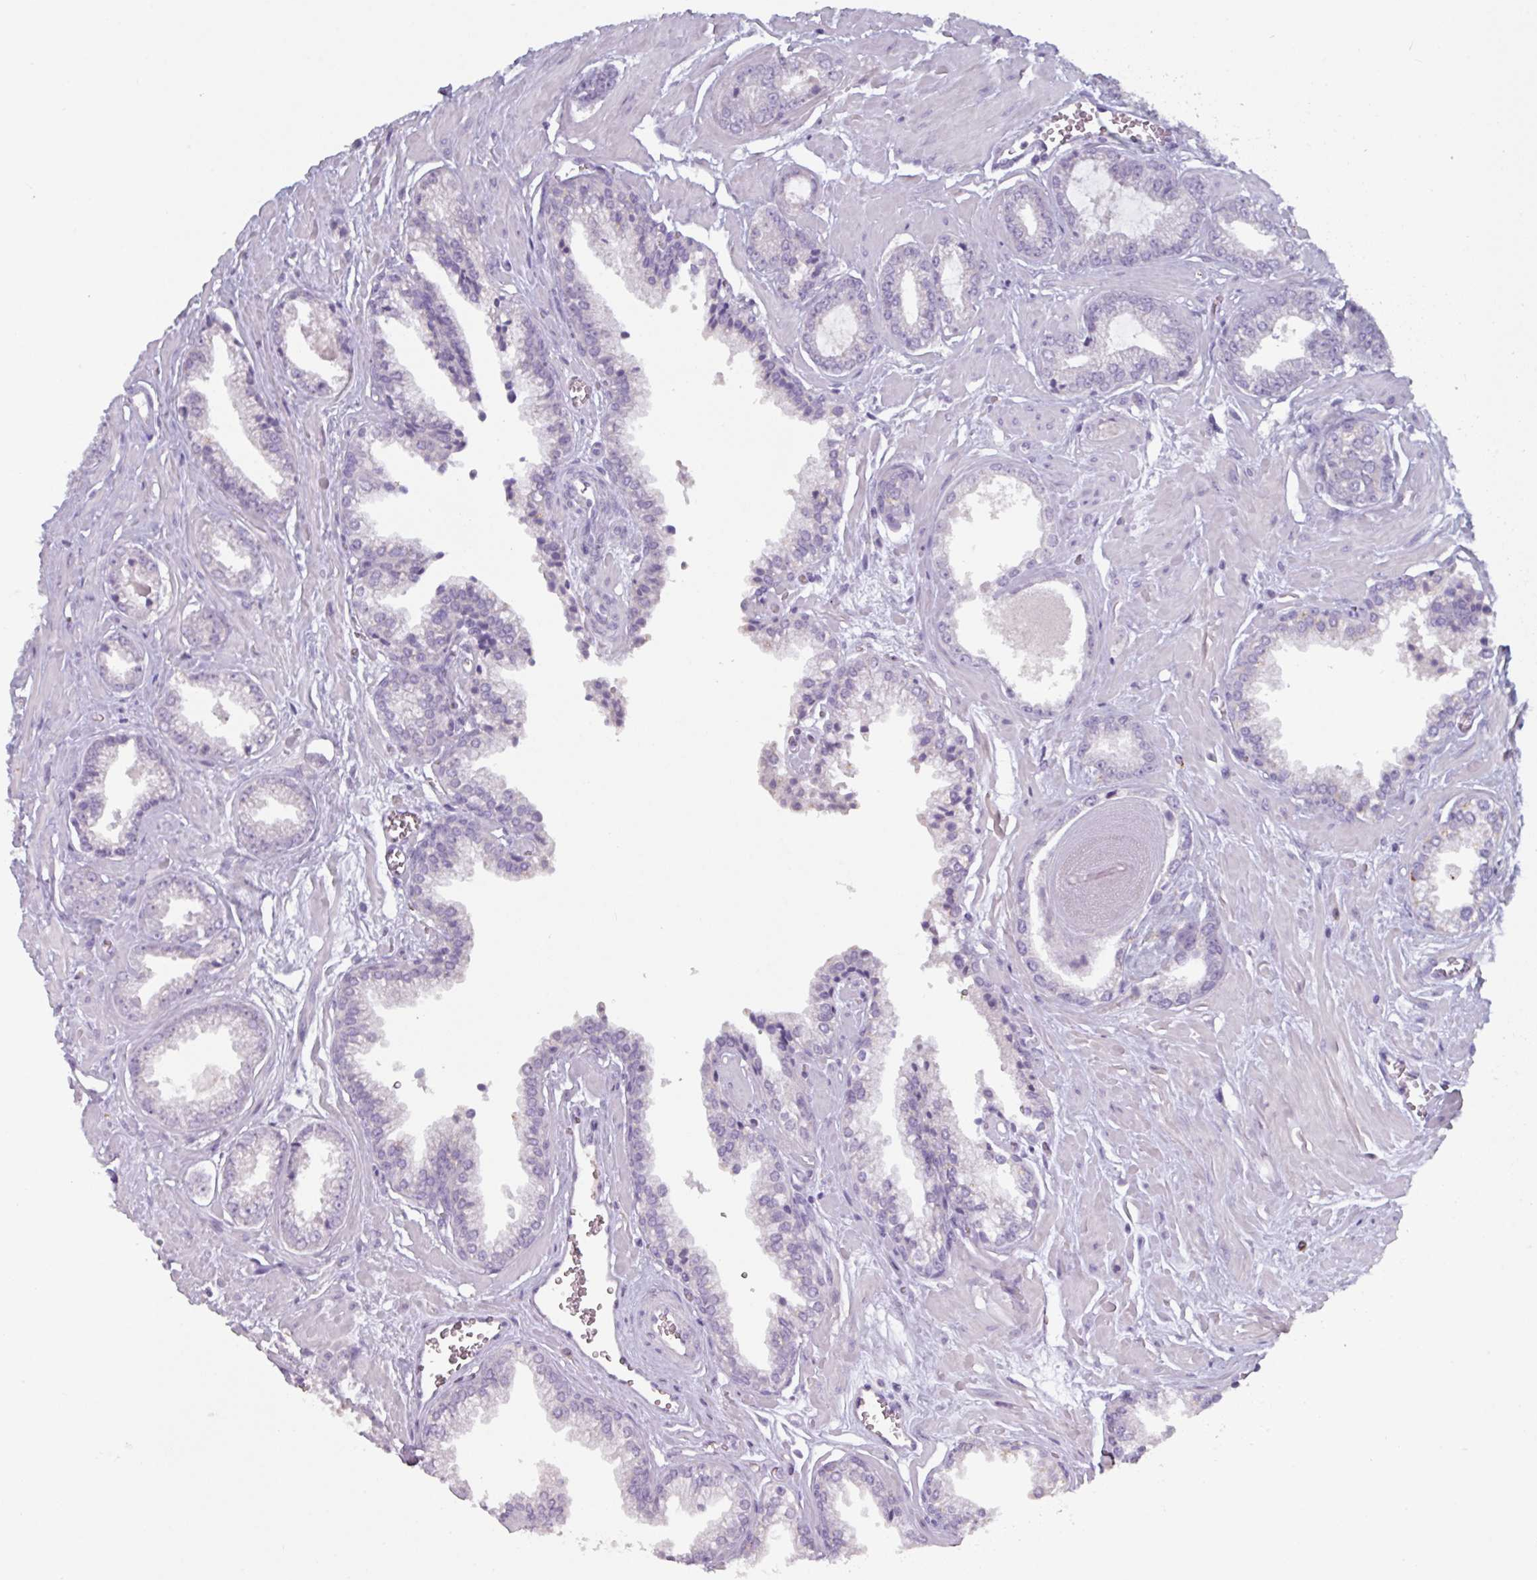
{"staining": {"intensity": "negative", "quantity": "none", "location": "none"}, "tissue": "prostate cancer", "cell_type": "Tumor cells", "image_type": "cancer", "snomed": [{"axis": "morphology", "description": "Adenocarcinoma, Low grade"}, {"axis": "topography", "description": "Prostate"}], "caption": "The immunohistochemistry photomicrograph has no significant positivity in tumor cells of prostate cancer (low-grade adenocarcinoma) tissue. (Brightfield microscopy of DAB (3,3'-diaminobenzidine) immunohistochemistry (IHC) at high magnification).", "gene": "OR2T10", "patient": {"sex": "male", "age": 60}}